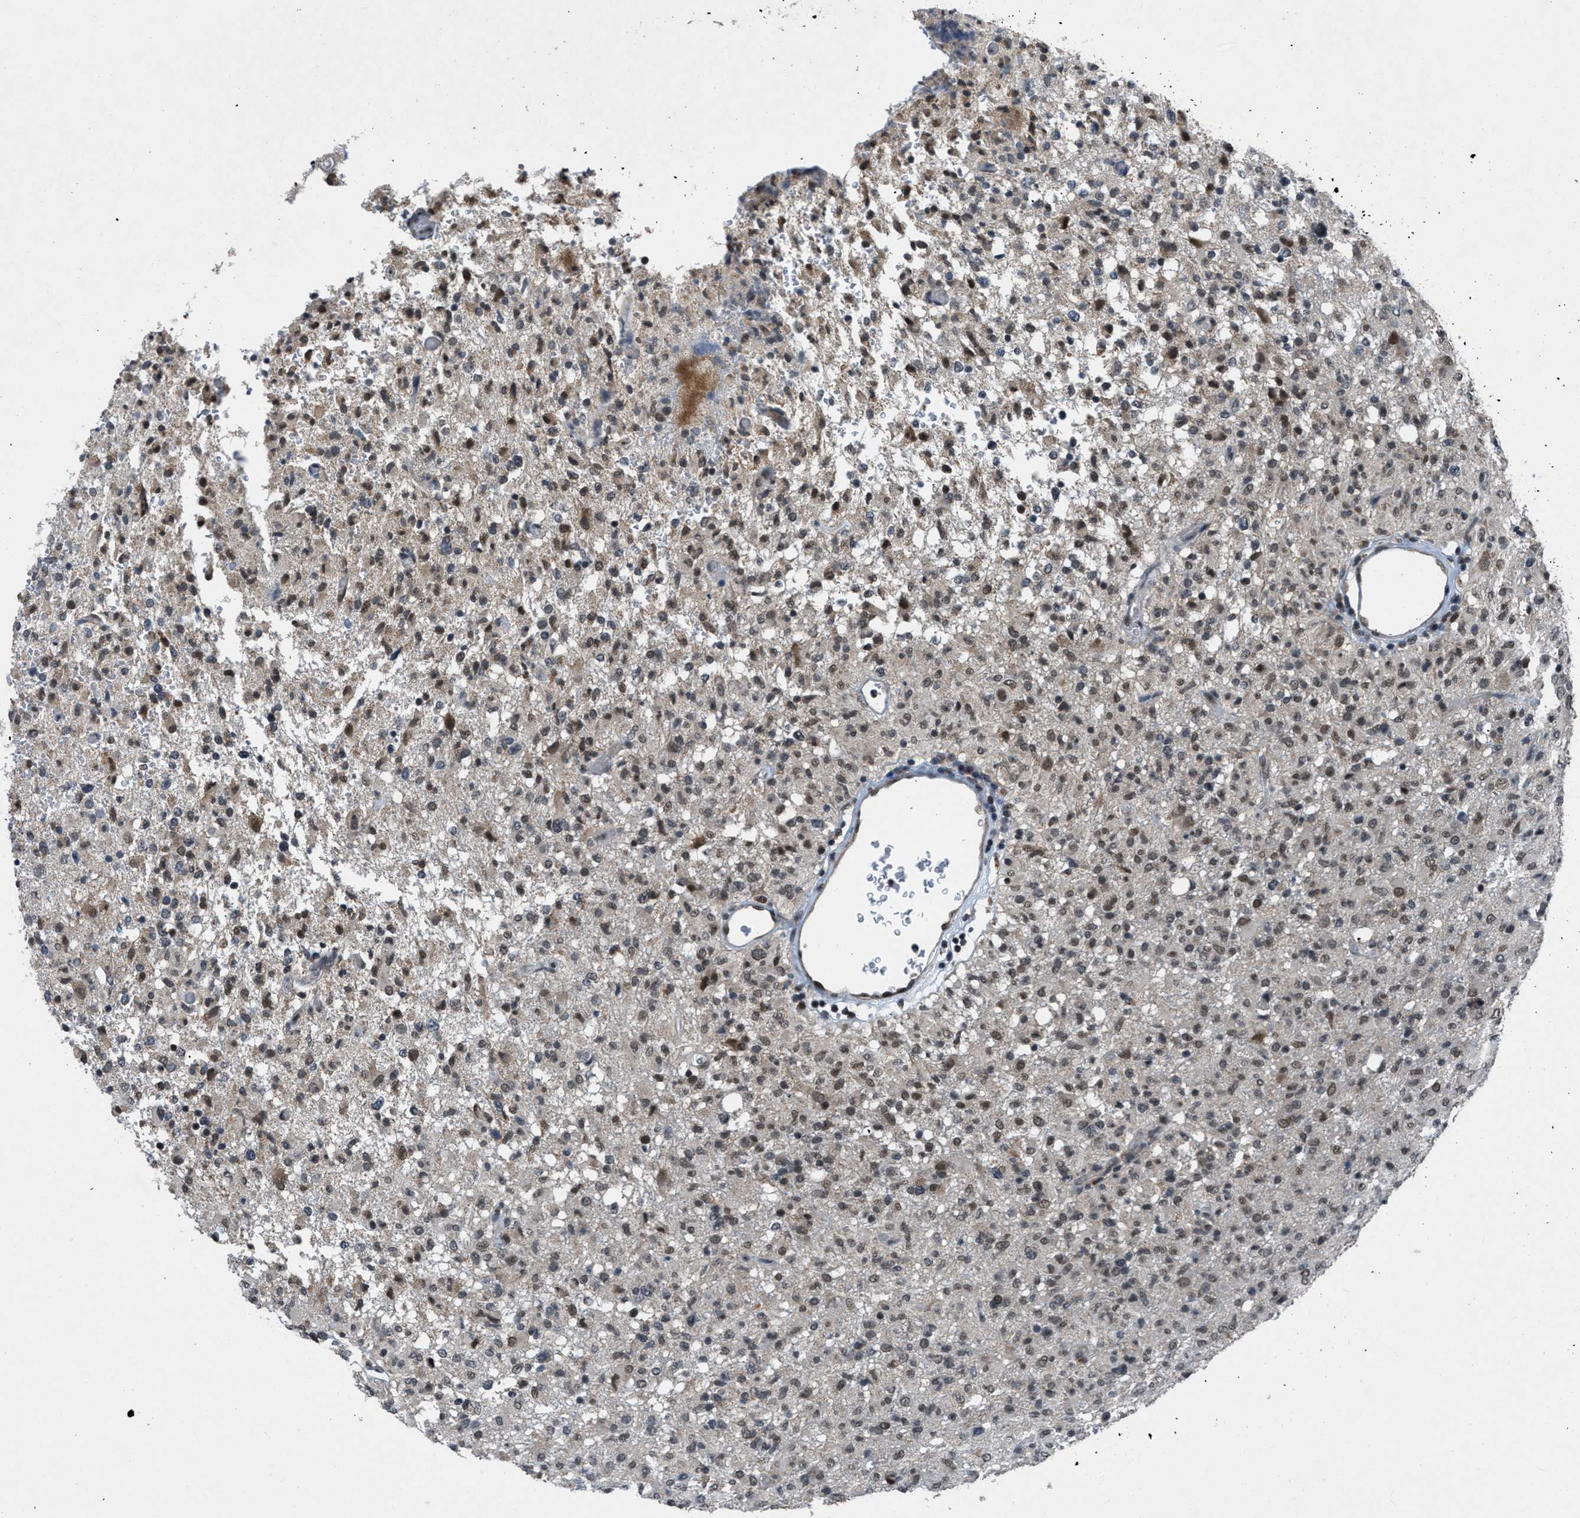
{"staining": {"intensity": "weak", "quantity": "25%-75%", "location": "nuclear"}, "tissue": "glioma", "cell_type": "Tumor cells", "image_type": "cancer", "snomed": [{"axis": "morphology", "description": "Glioma, malignant, High grade"}, {"axis": "topography", "description": "Brain"}], "caption": "Immunohistochemistry of malignant high-grade glioma displays low levels of weak nuclear staining in about 25%-75% of tumor cells.", "gene": "ZNHIT1", "patient": {"sex": "female", "age": 57}}